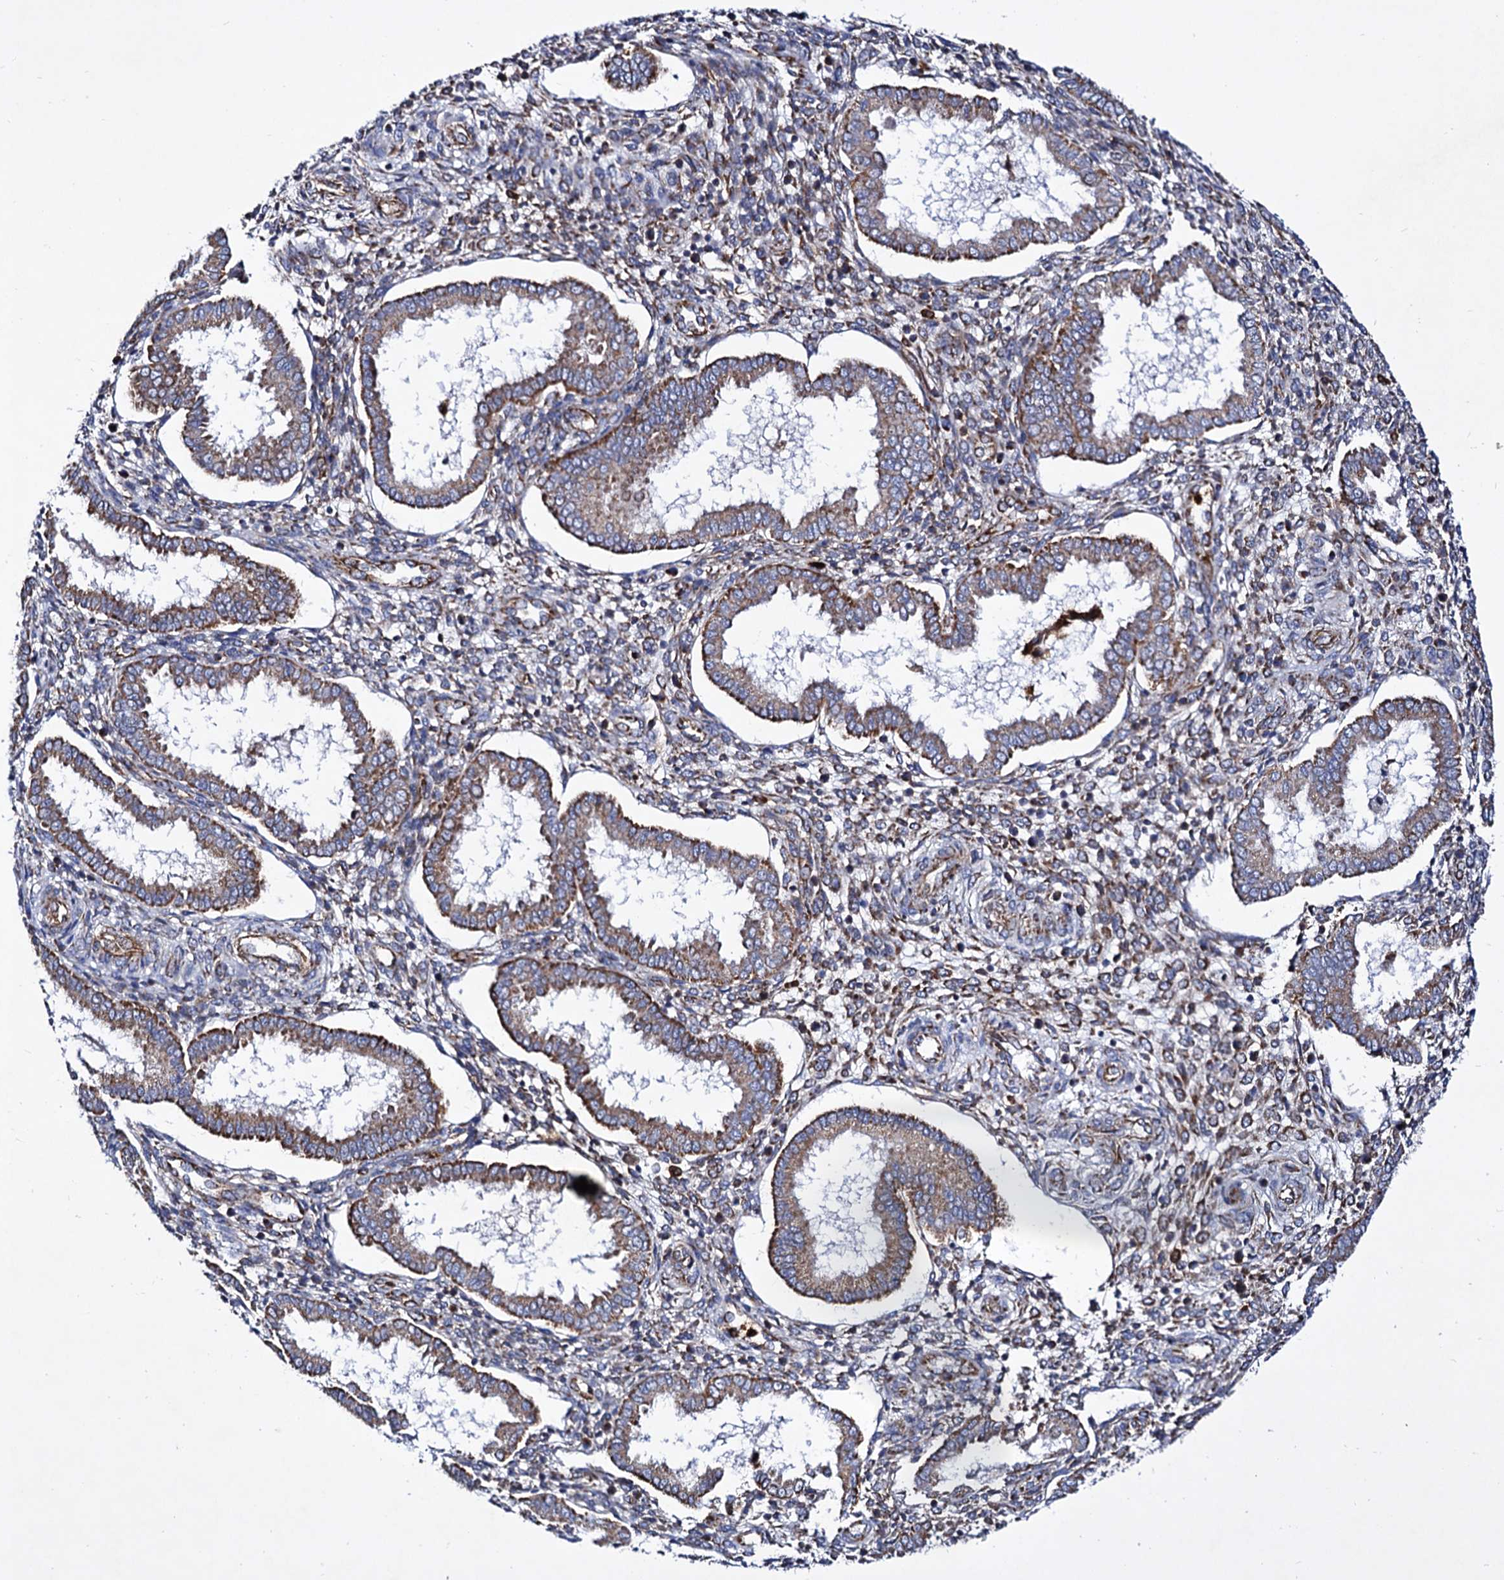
{"staining": {"intensity": "moderate", "quantity": "<25%", "location": "cytoplasmic/membranous"}, "tissue": "endometrium", "cell_type": "Cells in endometrial stroma", "image_type": "normal", "snomed": [{"axis": "morphology", "description": "Normal tissue, NOS"}, {"axis": "topography", "description": "Endometrium"}], "caption": "A brown stain shows moderate cytoplasmic/membranous expression of a protein in cells in endometrial stroma of normal endometrium. Using DAB (brown) and hematoxylin (blue) stains, captured at high magnification using brightfield microscopy.", "gene": "ACAD9", "patient": {"sex": "female", "age": 24}}